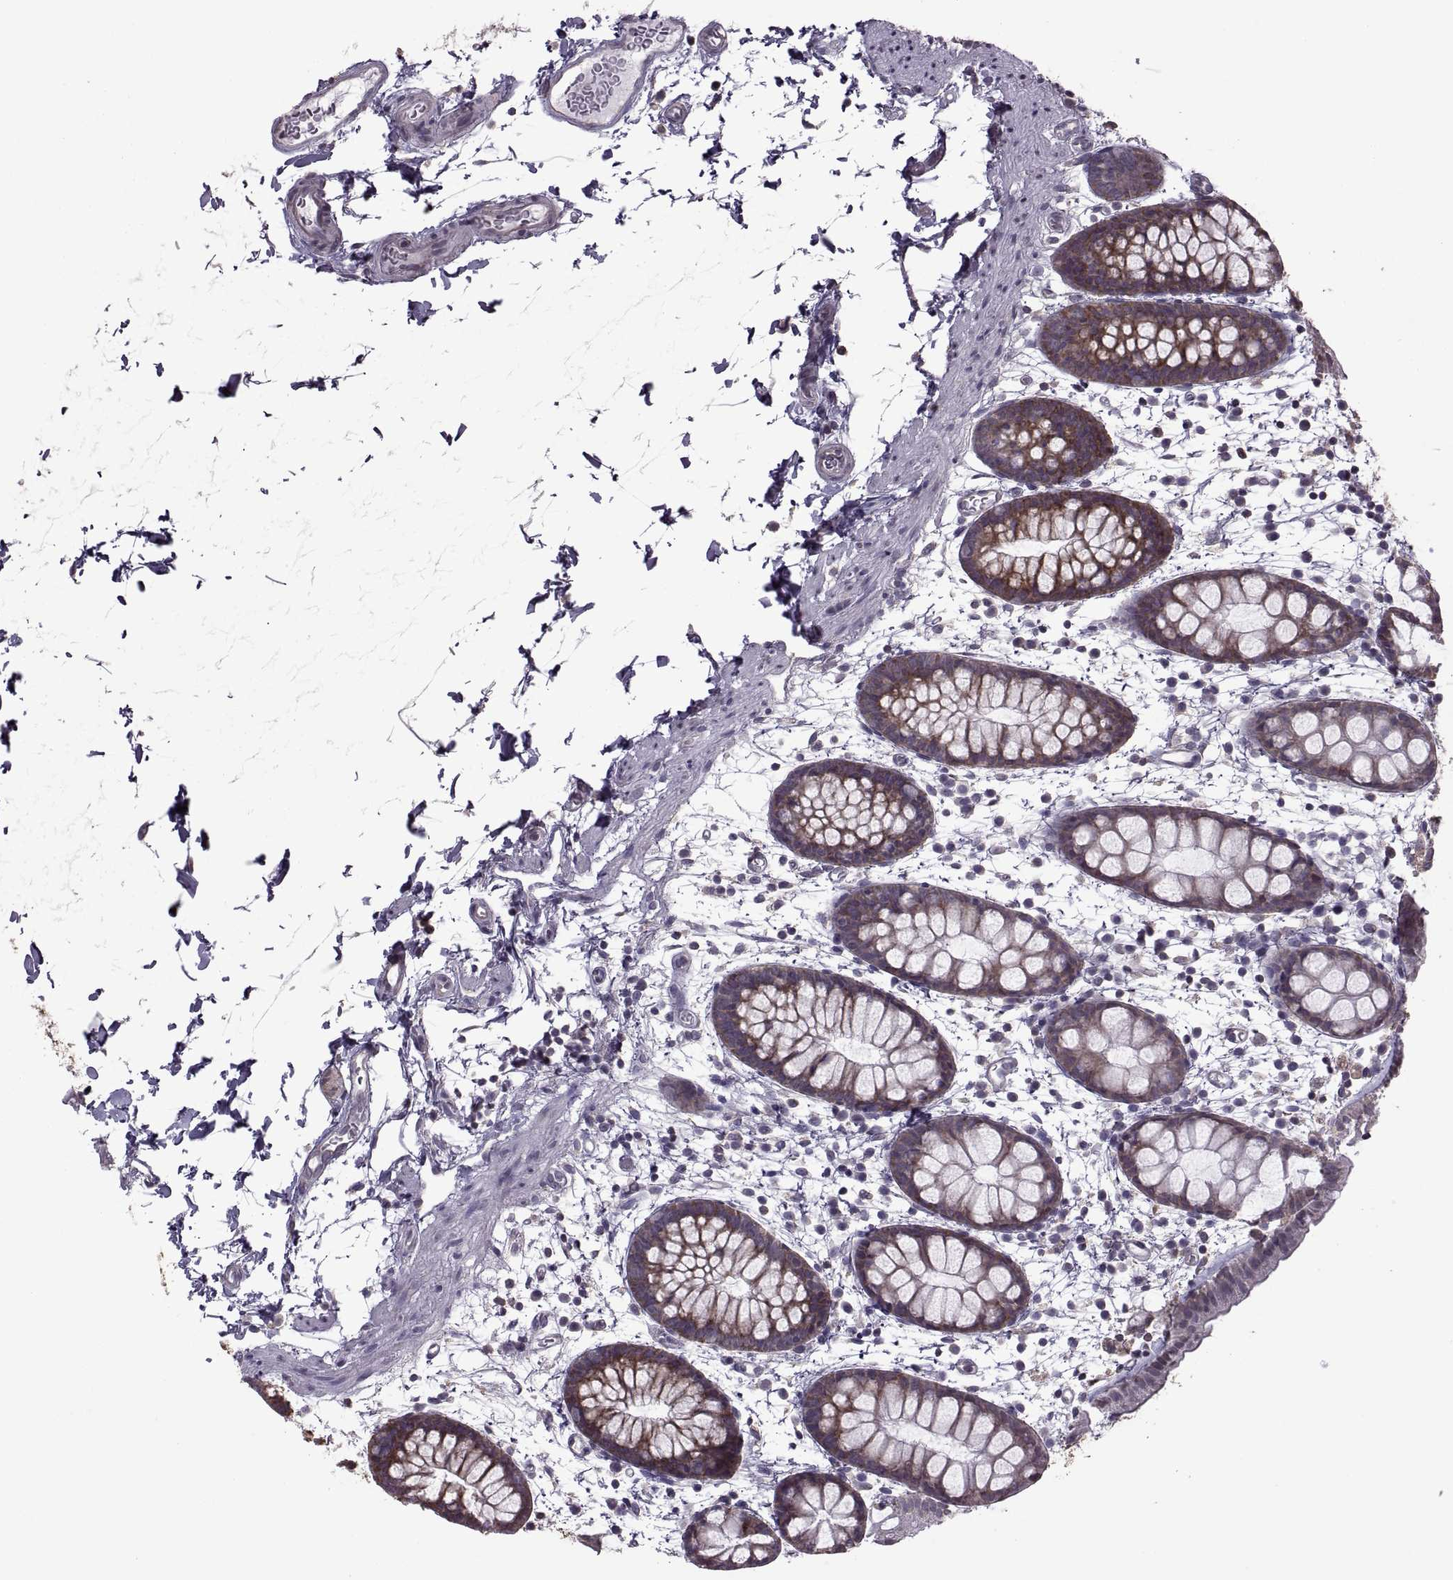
{"staining": {"intensity": "moderate", "quantity": "<25%", "location": "cytoplasmic/membranous"}, "tissue": "rectum", "cell_type": "Glandular cells", "image_type": "normal", "snomed": [{"axis": "morphology", "description": "Normal tissue, NOS"}, {"axis": "topography", "description": "Rectum"}], "caption": "IHC (DAB) staining of benign rectum demonstrates moderate cytoplasmic/membranous protein expression in approximately <25% of glandular cells. (Stains: DAB (3,3'-diaminobenzidine) in brown, nuclei in blue, Microscopy: brightfield microscopy at high magnification).", "gene": "PABPC1", "patient": {"sex": "male", "age": 57}}